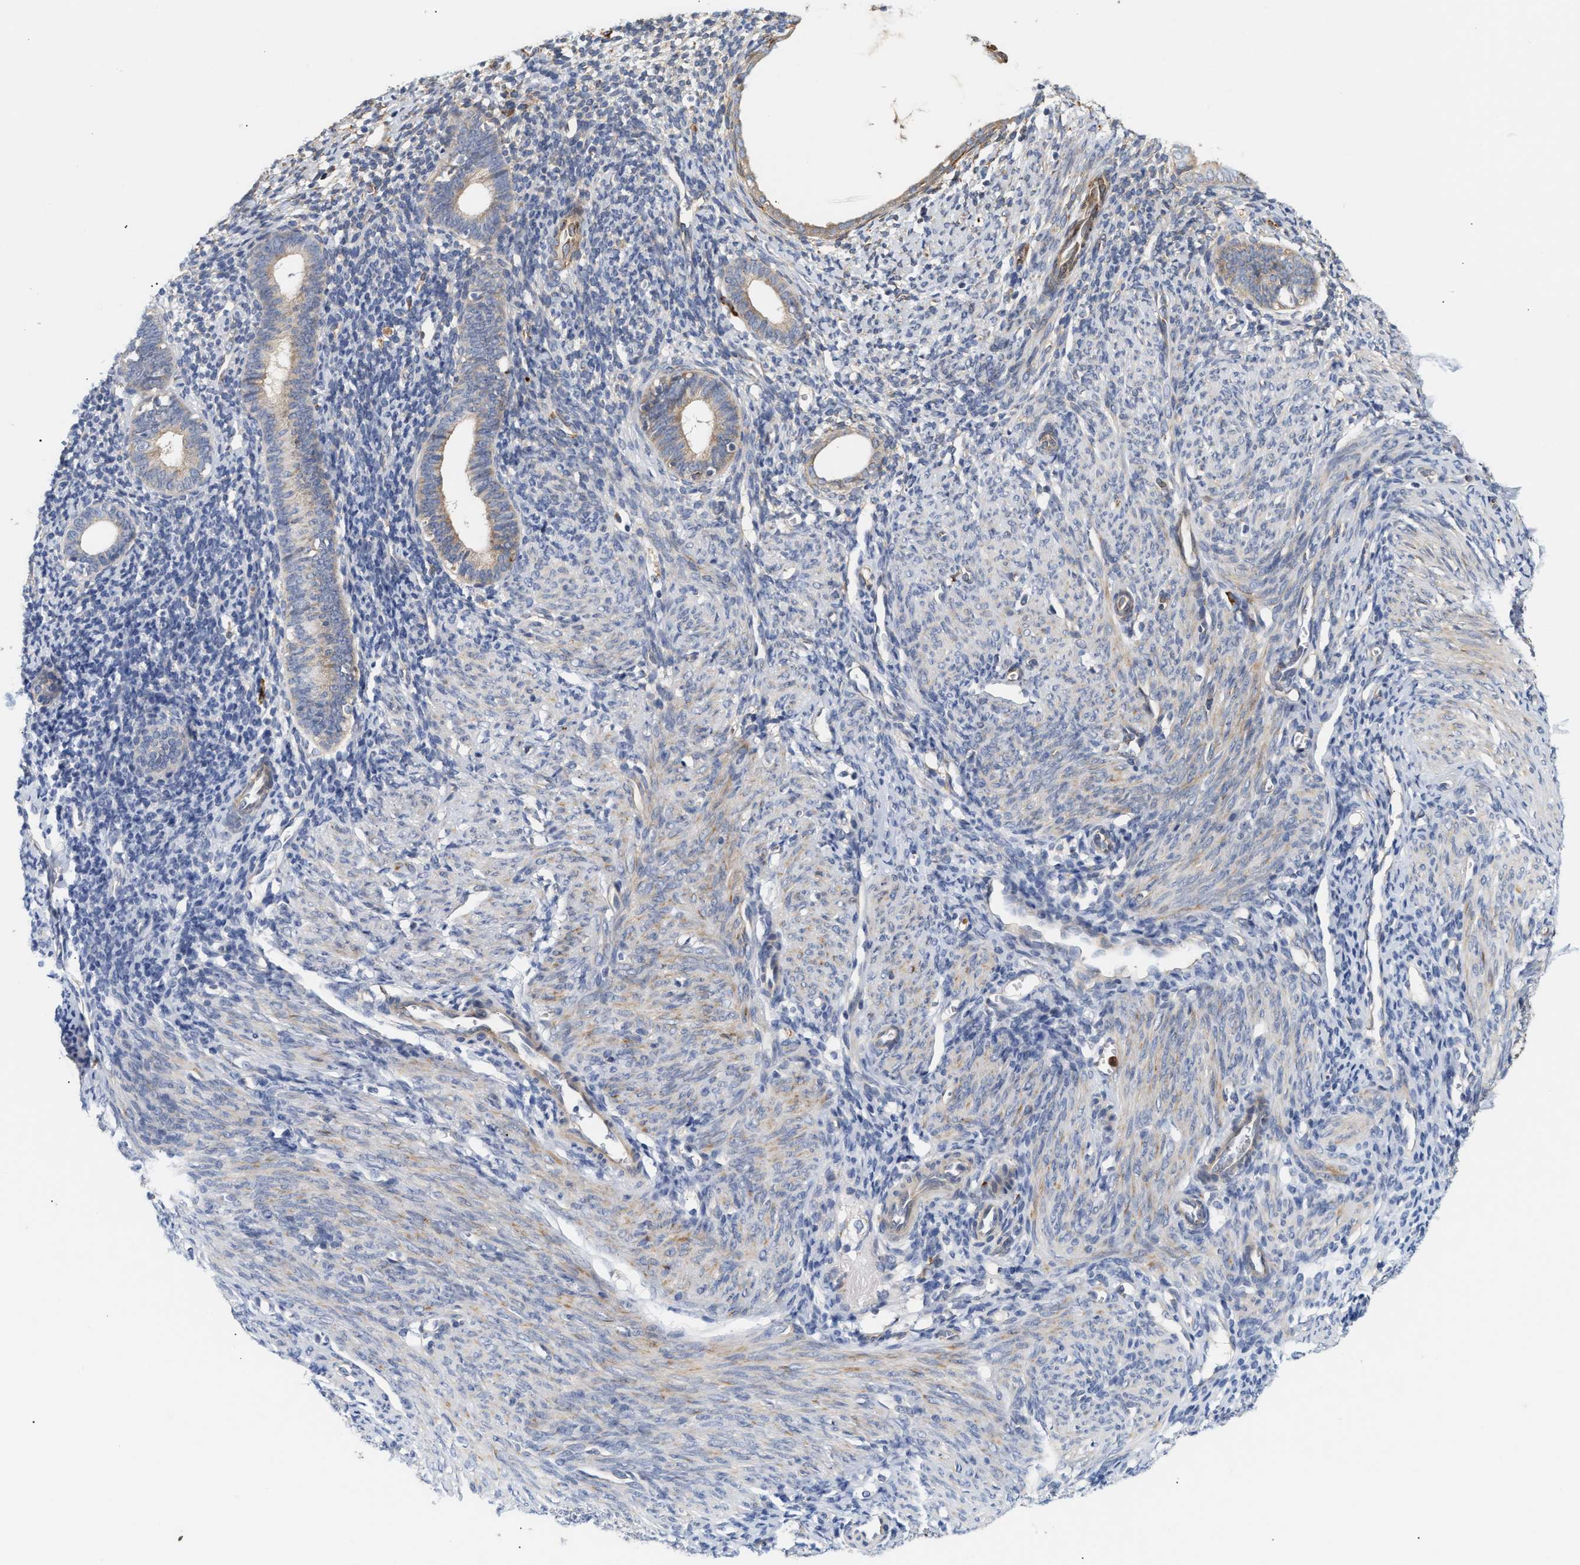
{"staining": {"intensity": "moderate", "quantity": "<25%", "location": "cytoplasmic/membranous"}, "tissue": "endometrium", "cell_type": "Cells in endometrial stroma", "image_type": "normal", "snomed": [{"axis": "morphology", "description": "Normal tissue, NOS"}, {"axis": "morphology", "description": "Adenocarcinoma, NOS"}, {"axis": "topography", "description": "Endometrium"}], "caption": "High-magnification brightfield microscopy of normal endometrium stained with DAB (brown) and counterstained with hematoxylin (blue). cells in endometrial stroma exhibit moderate cytoplasmic/membranous expression is seen in approximately<25% of cells. The staining was performed using DAB to visualize the protein expression in brown, while the nuclei were stained in blue with hematoxylin (Magnification: 20x).", "gene": "PLCD1", "patient": {"sex": "female", "age": 57}}